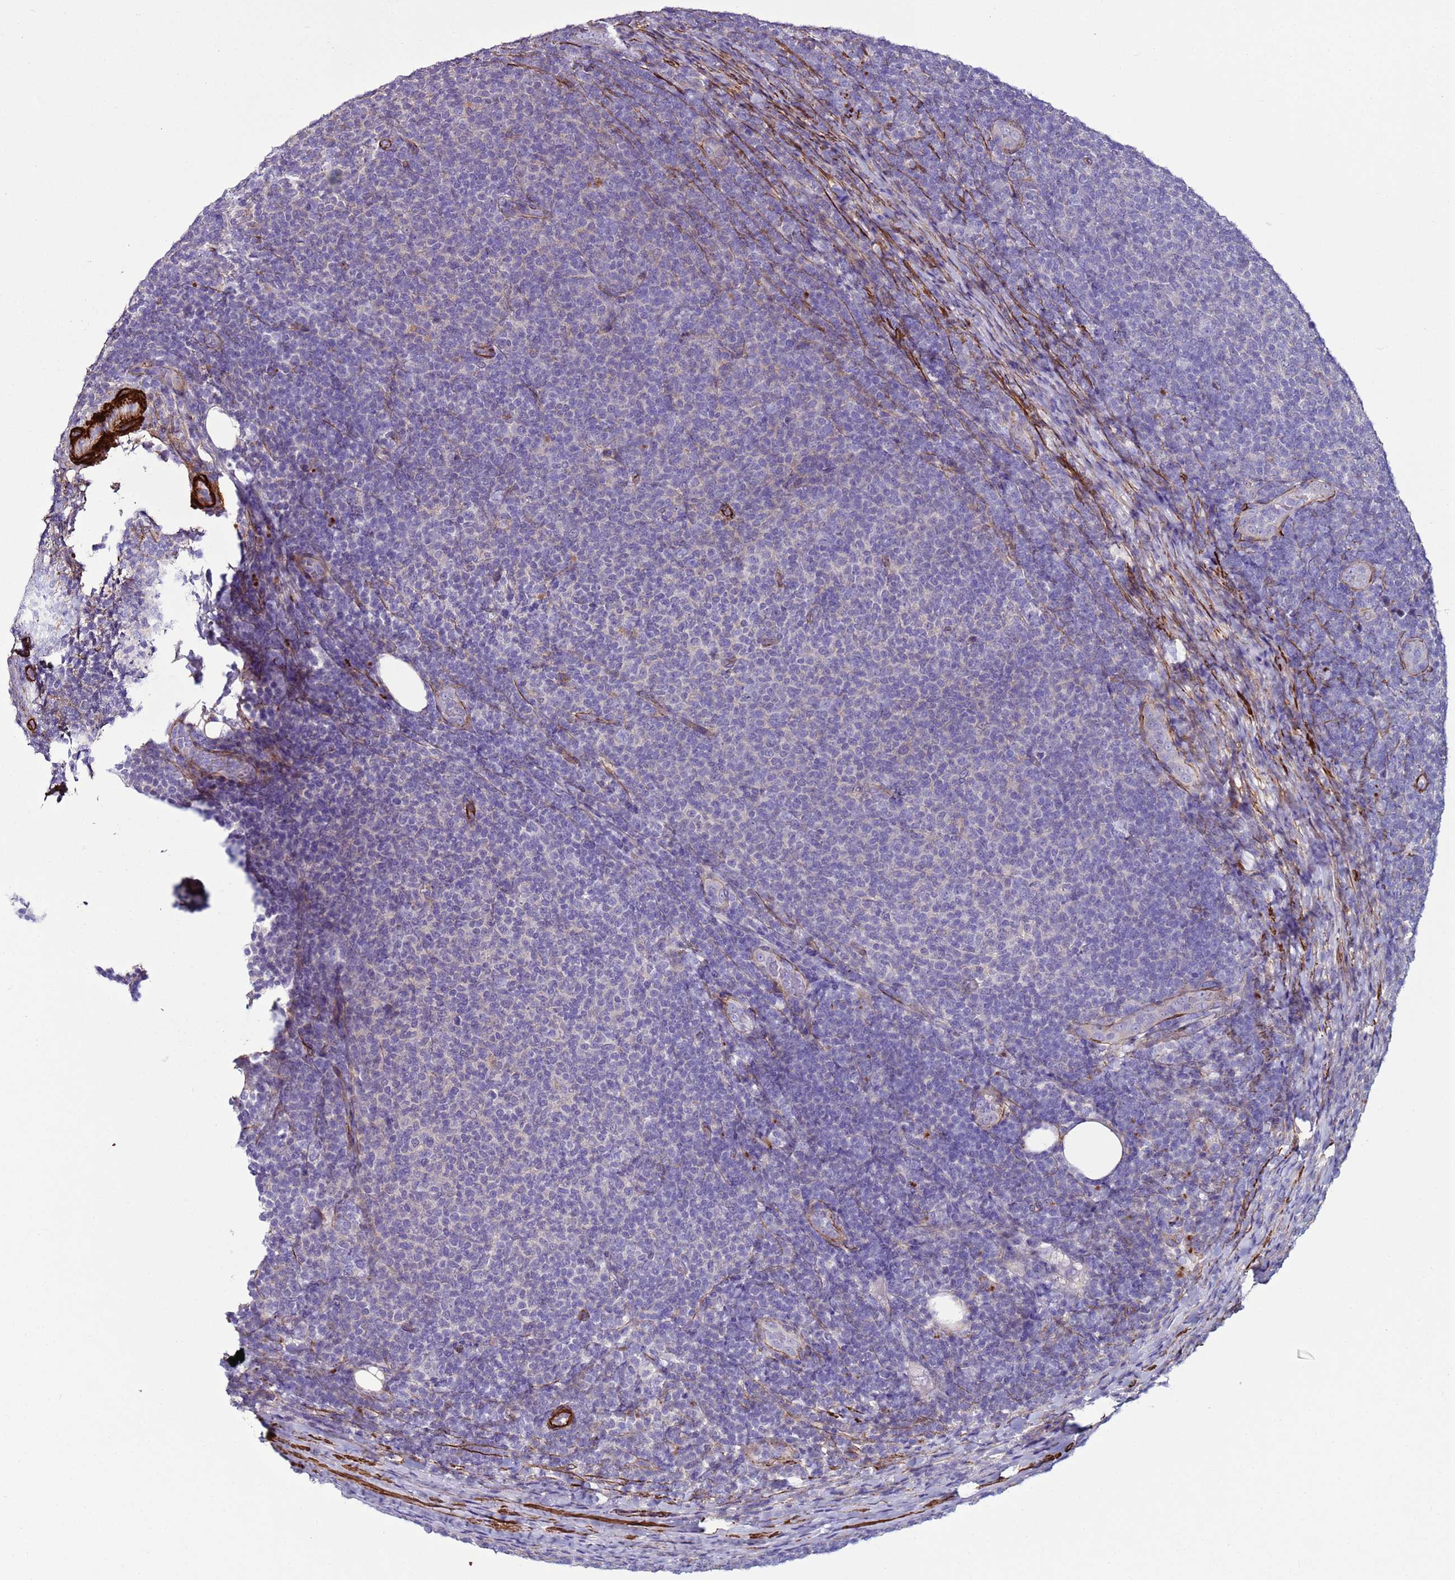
{"staining": {"intensity": "negative", "quantity": "none", "location": "none"}, "tissue": "lymphoma", "cell_type": "Tumor cells", "image_type": "cancer", "snomed": [{"axis": "morphology", "description": "Malignant lymphoma, non-Hodgkin's type, Low grade"}, {"axis": "topography", "description": "Lymph node"}], "caption": "Histopathology image shows no significant protein positivity in tumor cells of lymphoma.", "gene": "RABL2B", "patient": {"sex": "male", "age": 66}}